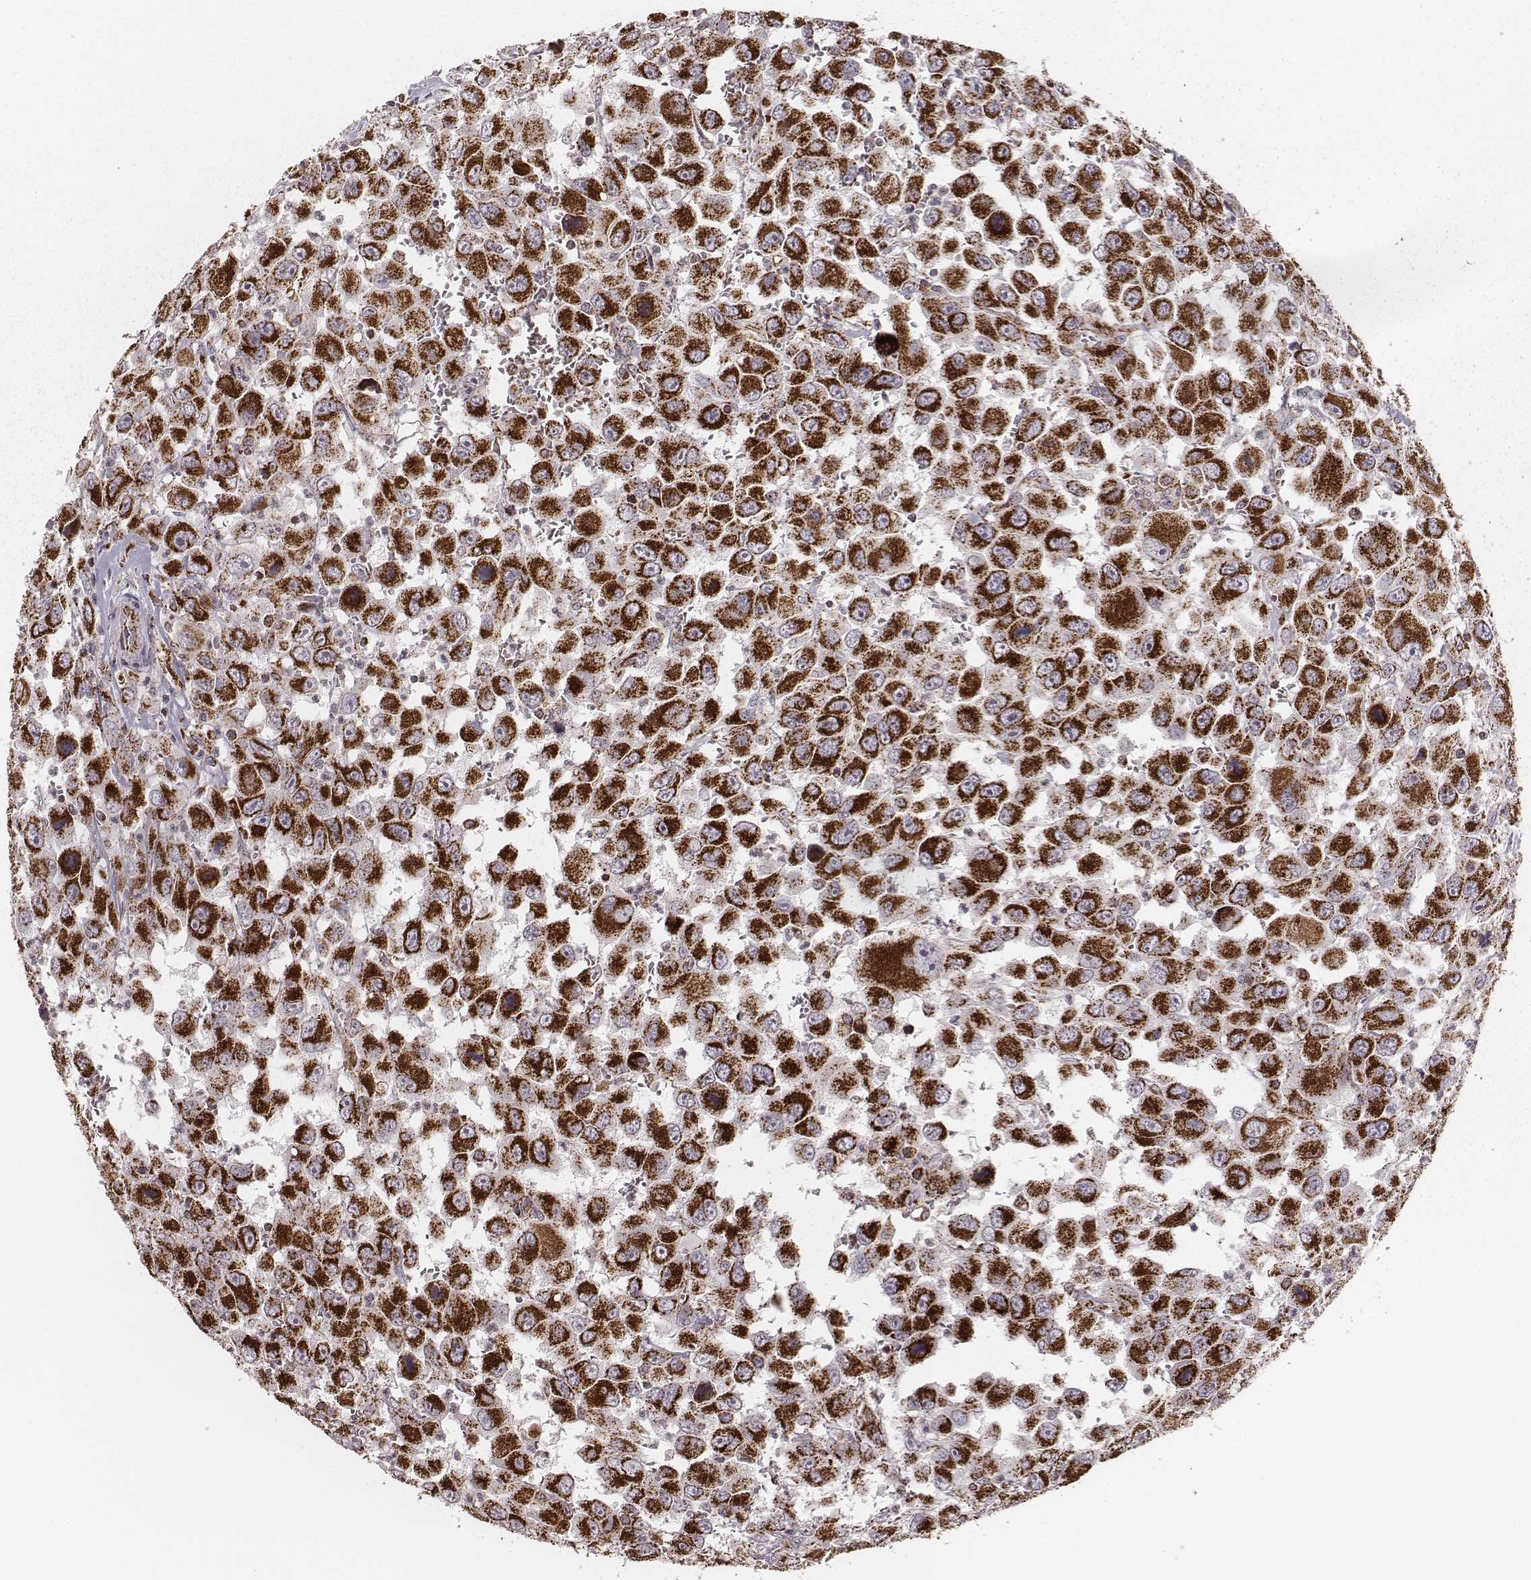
{"staining": {"intensity": "strong", "quantity": ">75%", "location": "cytoplasmic/membranous"}, "tissue": "head and neck cancer", "cell_type": "Tumor cells", "image_type": "cancer", "snomed": [{"axis": "morphology", "description": "Squamous cell carcinoma, NOS"}, {"axis": "morphology", "description": "Squamous cell carcinoma, metastatic, NOS"}, {"axis": "topography", "description": "Oral tissue"}, {"axis": "topography", "description": "Head-Neck"}], "caption": "High-power microscopy captured an immunohistochemistry (IHC) photomicrograph of head and neck squamous cell carcinoma, revealing strong cytoplasmic/membranous positivity in approximately >75% of tumor cells.", "gene": "TUFM", "patient": {"sex": "female", "age": 85}}